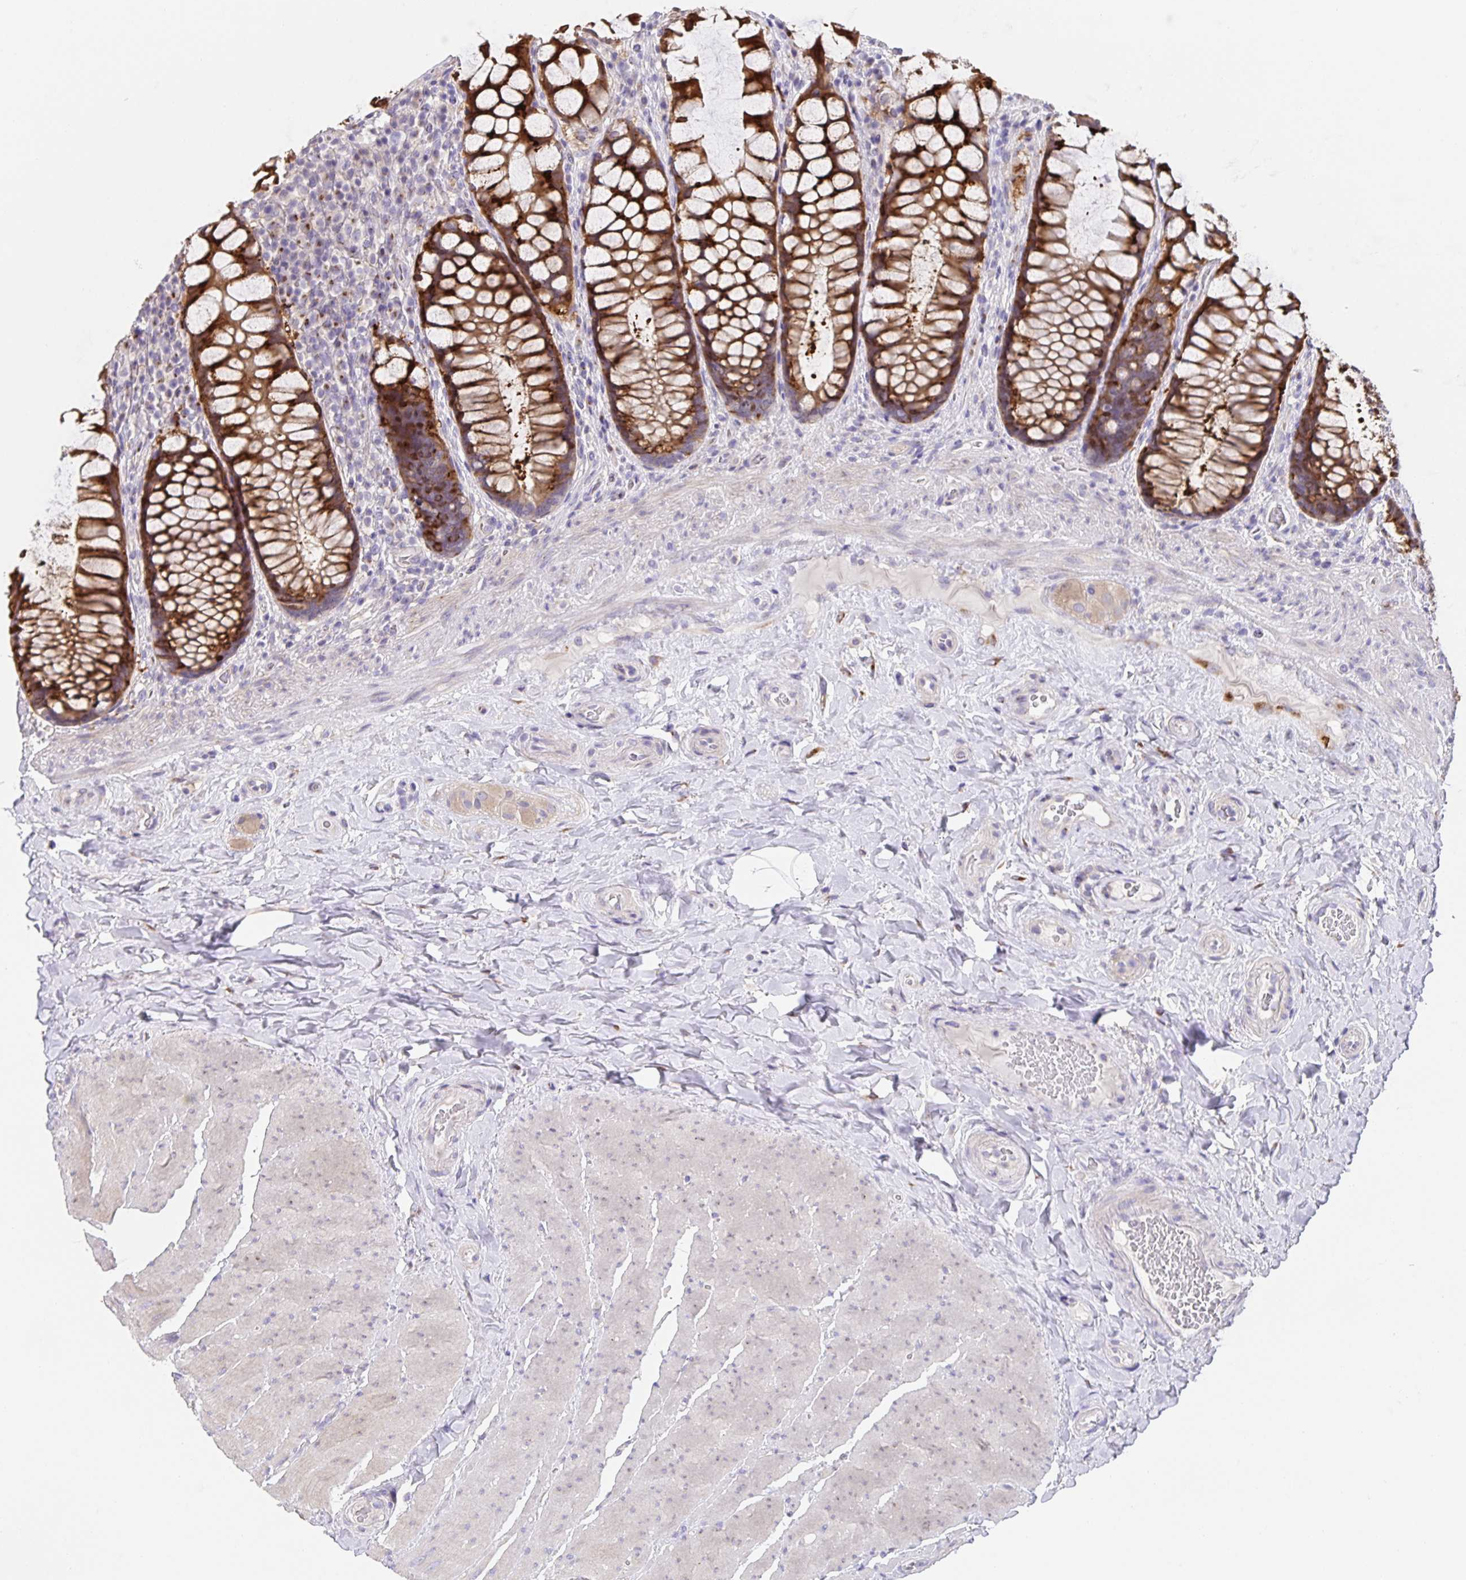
{"staining": {"intensity": "strong", "quantity": ">75%", "location": "cytoplasmic/membranous"}, "tissue": "rectum", "cell_type": "Glandular cells", "image_type": "normal", "snomed": [{"axis": "morphology", "description": "Normal tissue, NOS"}, {"axis": "topography", "description": "Rectum"}], "caption": "Protein staining of normal rectum shows strong cytoplasmic/membranous positivity in approximately >75% of glandular cells. The staining is performed using DAB brown chromogen to label protein expression. The nuclei are counter-stained blue using hematoxylin.", "gene": "PRR36", "patient": {"sex": "female", "age": 58}}